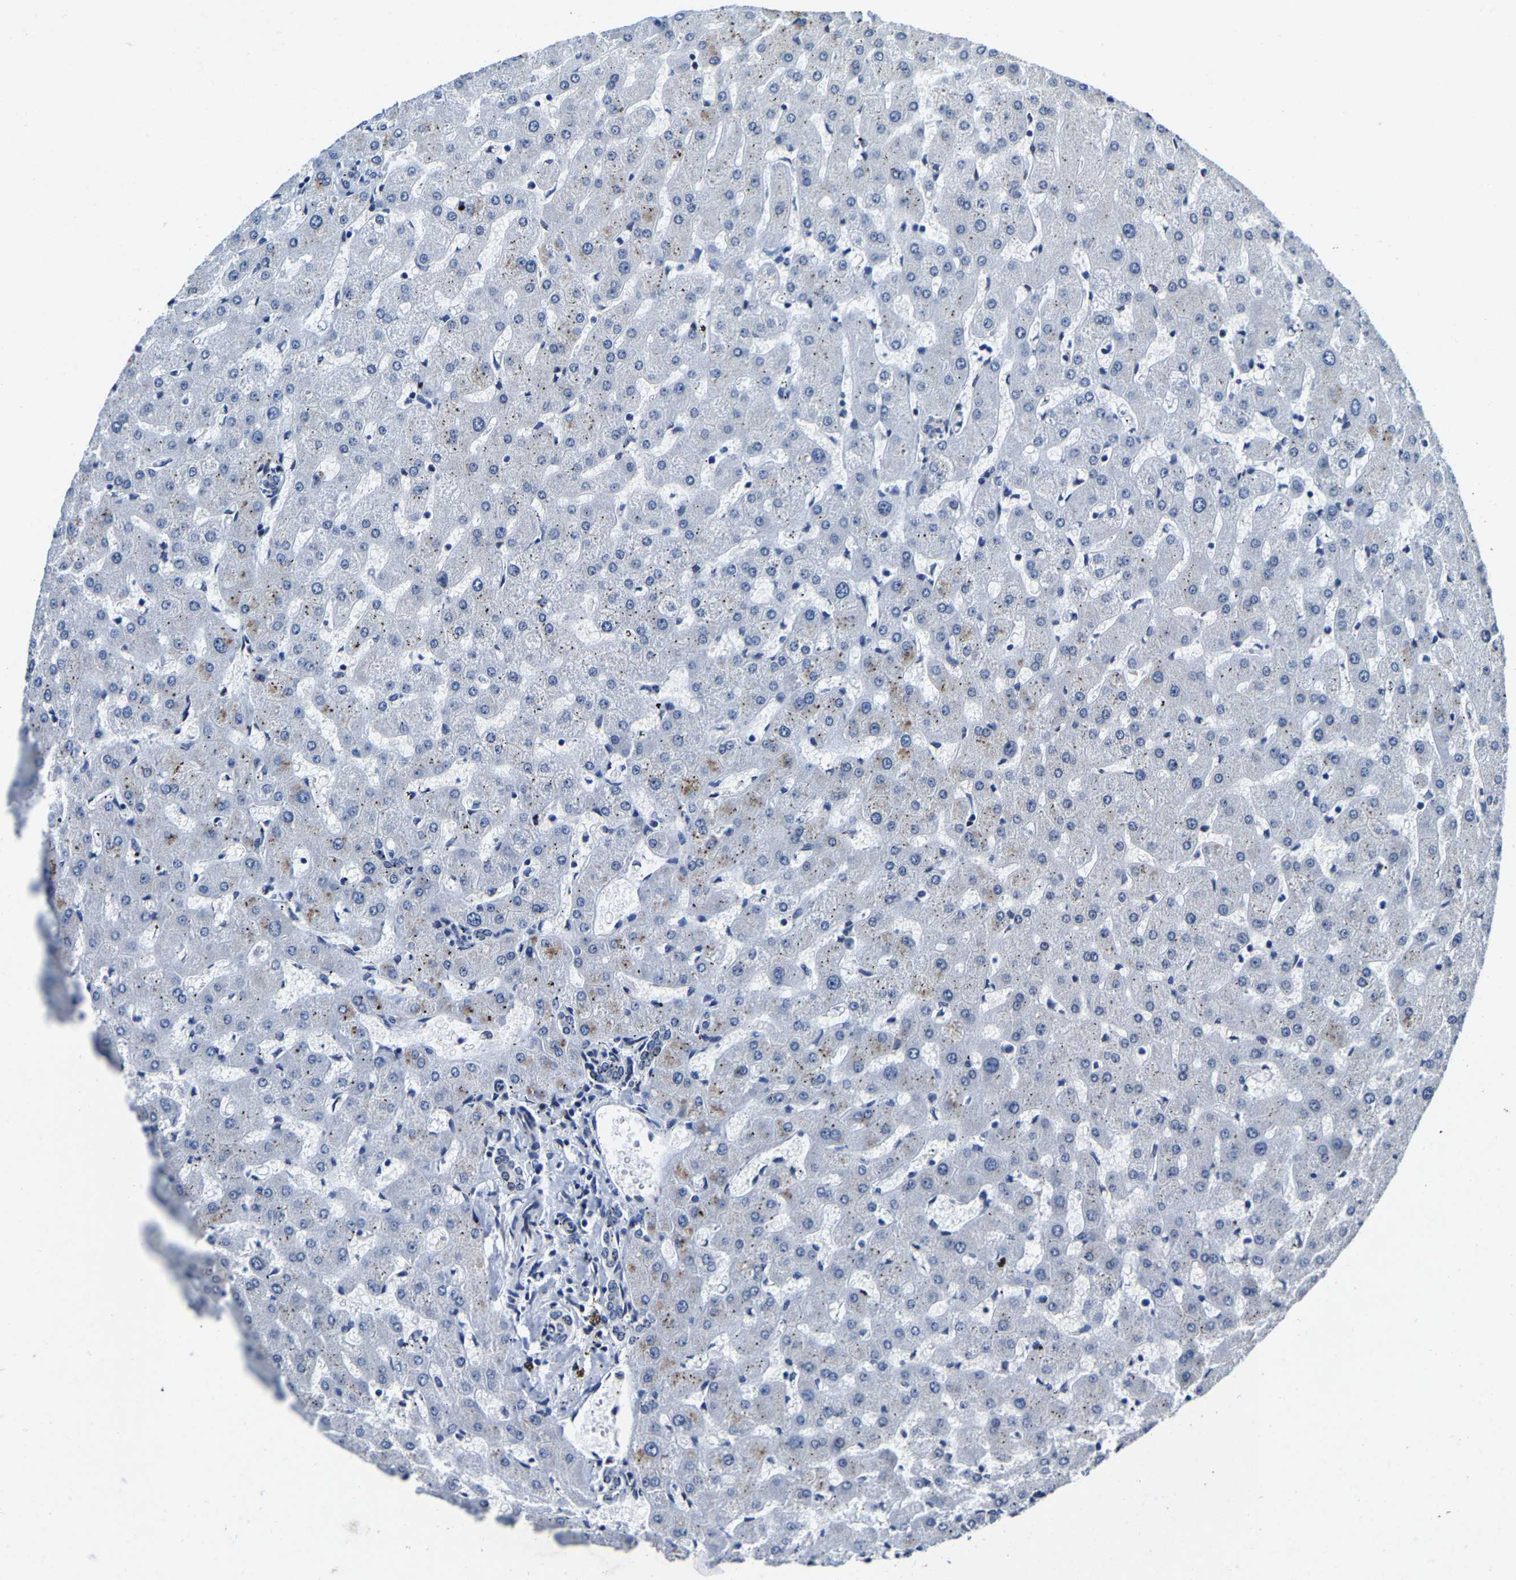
{"staining": {"intensity": "negative", "quantity": "none", "location": "none"}, "tissue": "liver", "cell_type": "Cholangiocytes", "image_type": "normal", "snomed": [{"axis": "morphology", "description": "Normal tissue, NOS"}, {"axis": "topography", "description": "Liver"}], "caption": "This image is of unremarkable liver stained with immunohistochemistry (IHC) to label a protein in brown with the nuclei are counter-stained blue. There is no positivity in cholangiocytes. (Brightfield microscopy of DAB immunohistochemistry at high magnification).", "gene": "UBN2", "patient": {"sex": "female", "age": 63}}